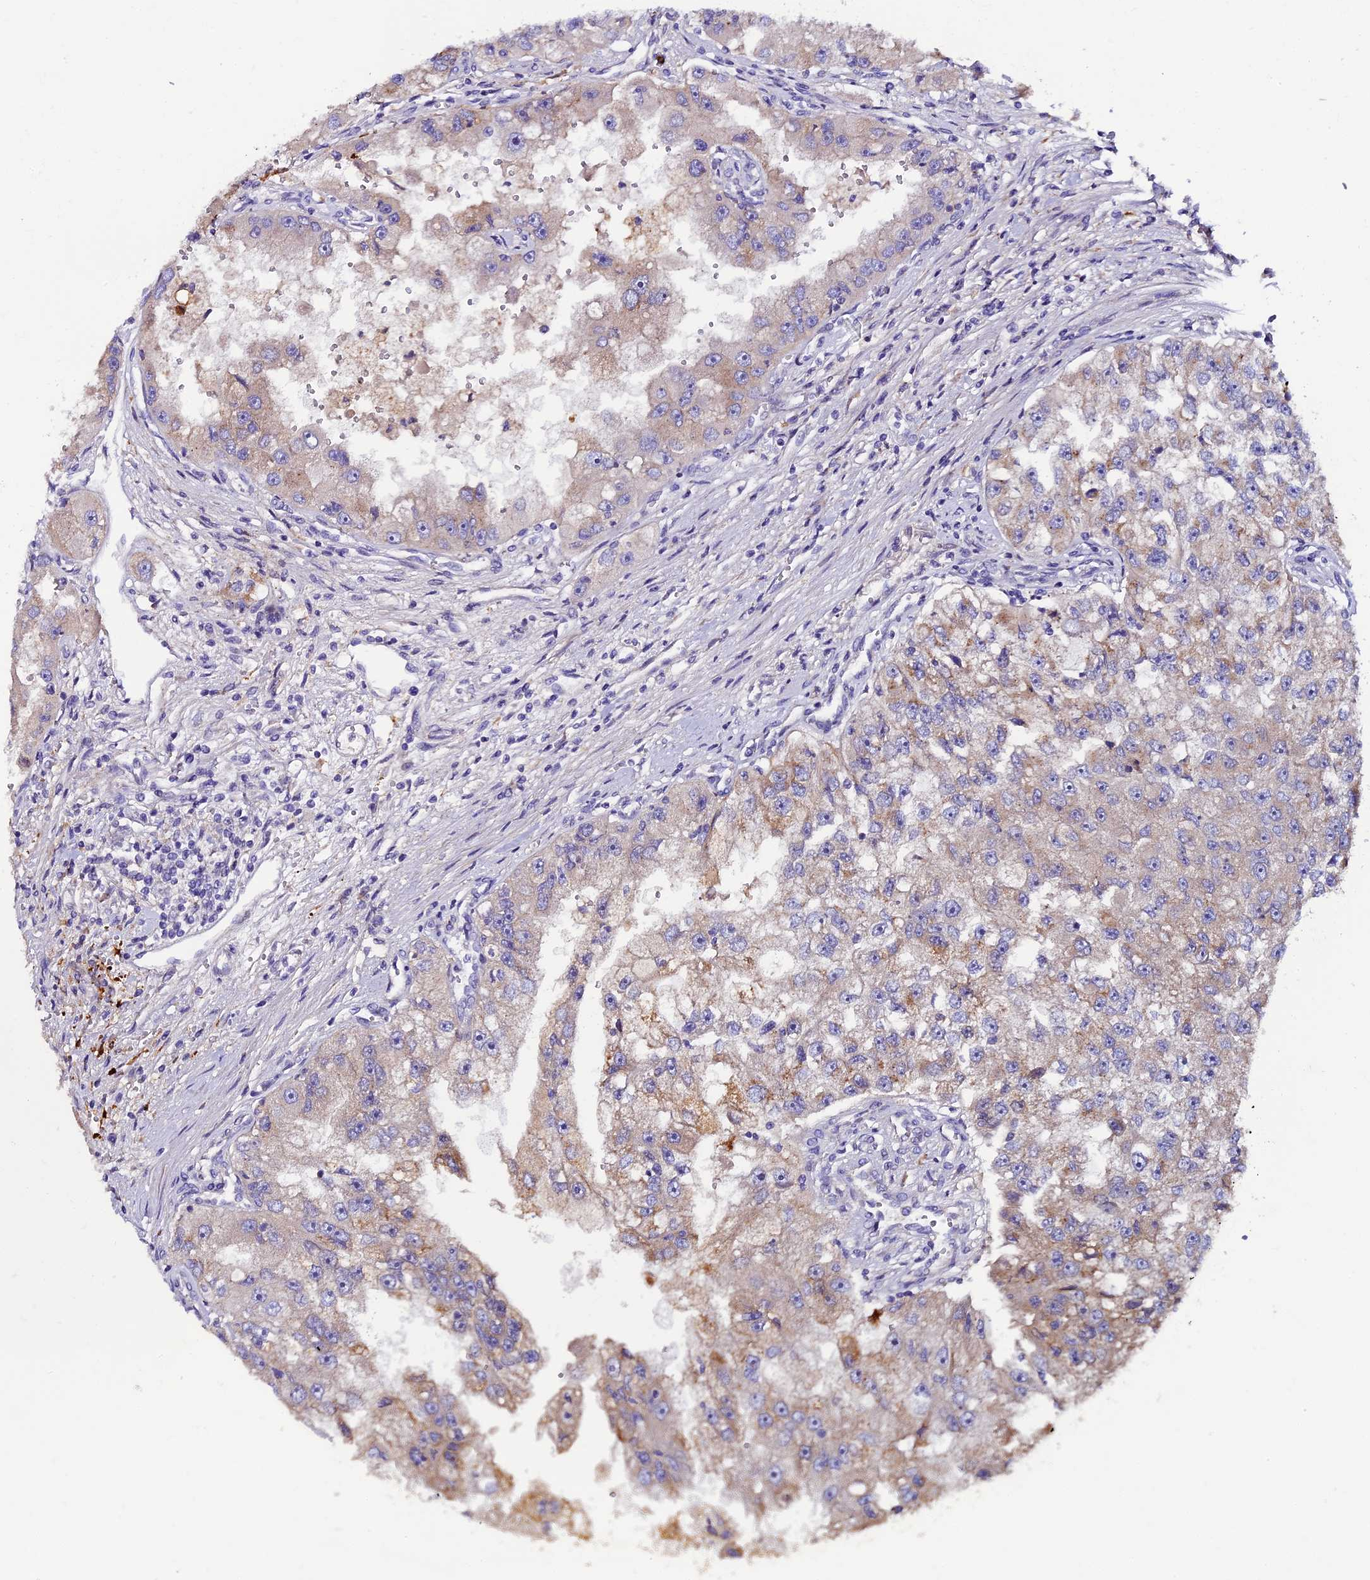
{"staining": {"intensity": "moderate", "quantity": "<25%", "location": "cytoplasmic/membranous"}, "tissue": "renal cancer", "cell_type": "Tumor cells", "image_type": "cancer", "snomed": [{"axis": "morphology", "description": "Adenocarcinoma, NOS"}, {"axis": "topography", "description": "Kidney"}], "caption": "Immunohistochemistry (DAB) staining of adenocarcinoma (renal) reveals moderate cytoplasmic/membranous protein positivity in about <25% of tumor cells.", "gene": "PIGU", "patient": {"sex": "male", "age": 63}}